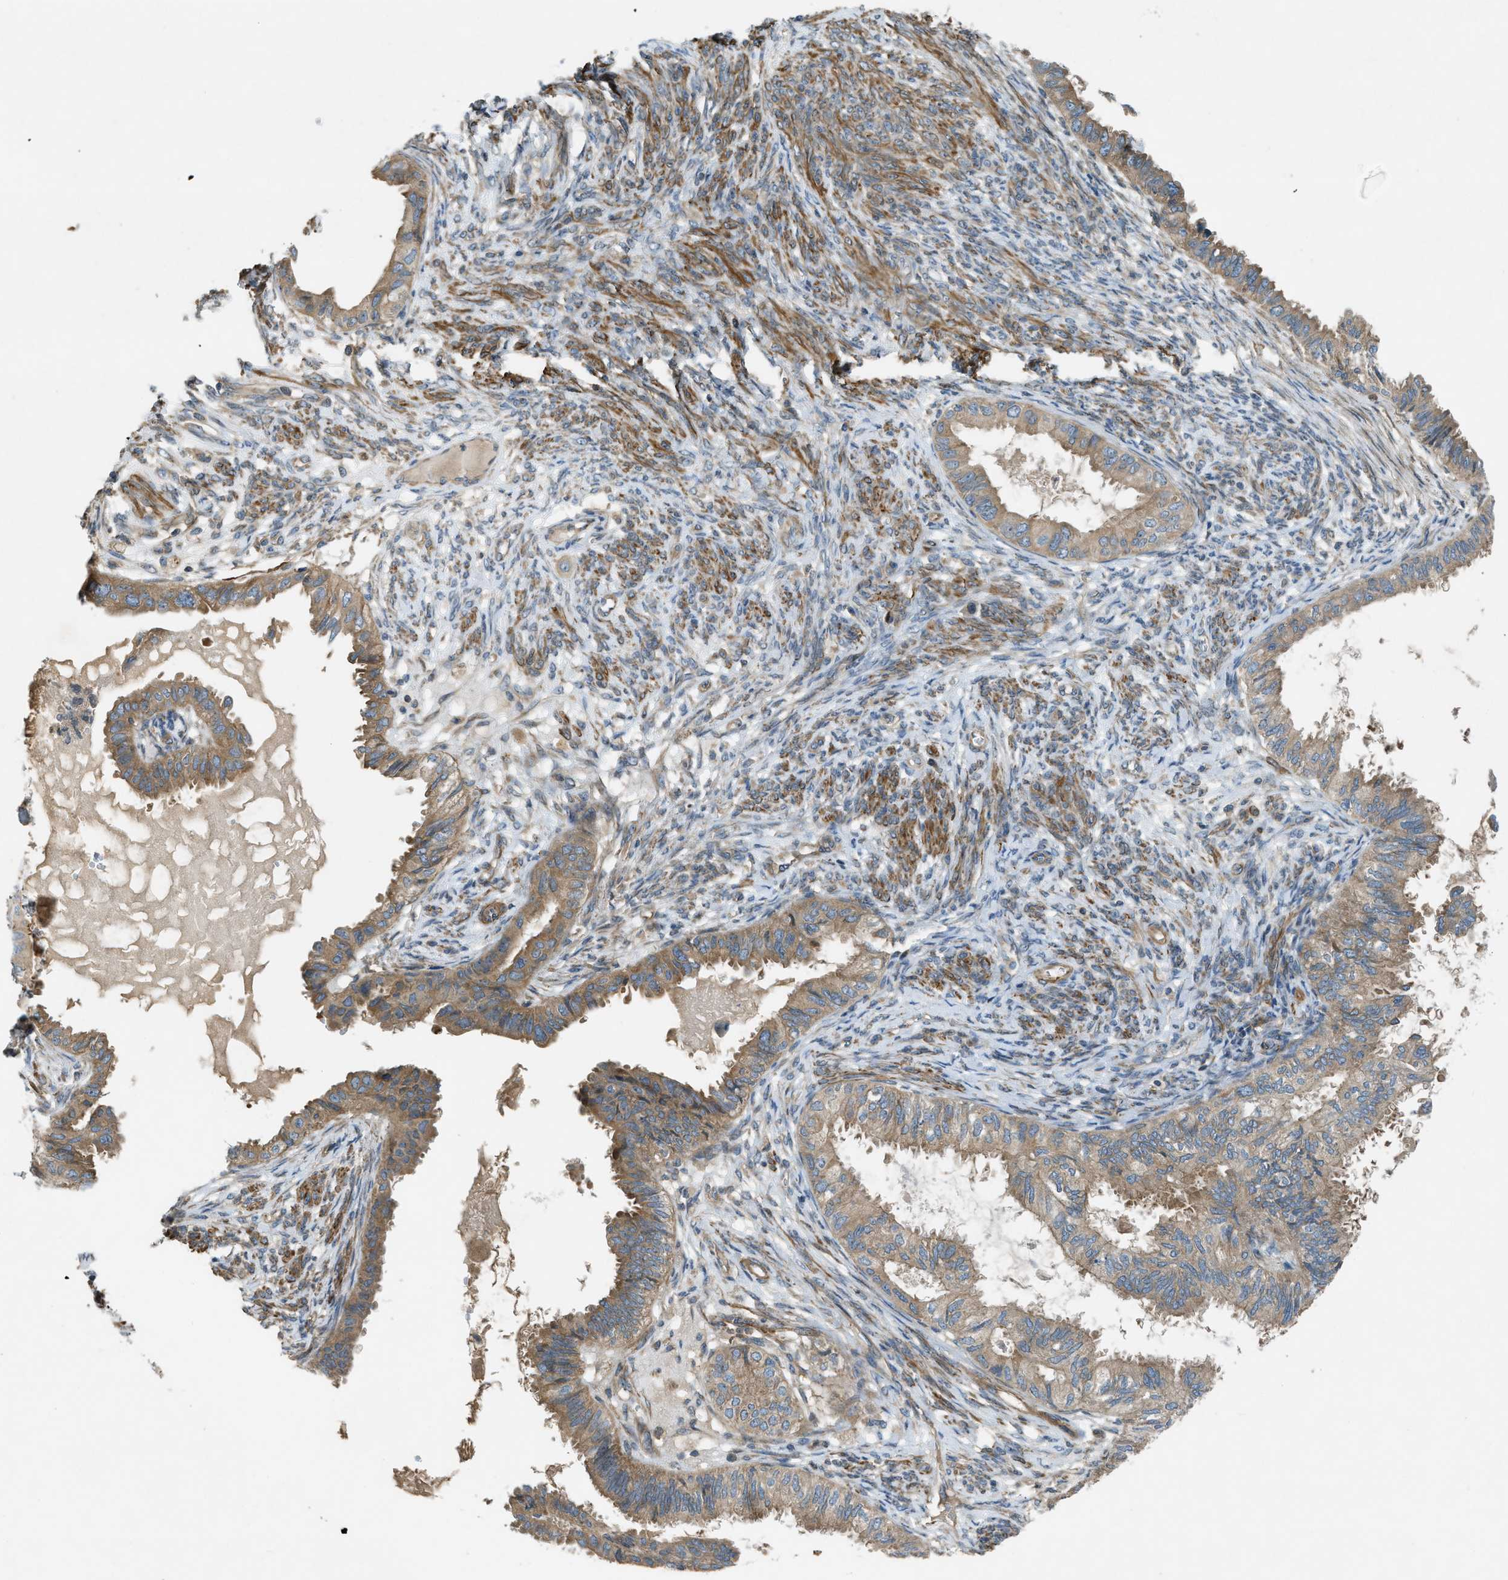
{"staining": {"intensity": "moderate", "quantity": ">75%", "location": "cytoplasmic/membranous"}, "tissue": "cervical cancer", "cell_type": "Tumor cells", "image_type": "cancer", "snomed": [{"axis": "morphology", "description": "Normal tissue, NOS"}, {"axis": "morphology", "description": "Adenocarcinoma, NOS"}, {"axis": "topography", "description": "Cervix"}, {"axis": "topography", "description": "Endometrium"}], "caption": "Adenocarcinoma (cervical) stained with DAB immunohistochemistry shows medium levels of moderate cytoplasmic/membranous staining in about >75% of tumor cells.", "gene": "VEZT", "patient": {"sex": "female", "age": 86}}